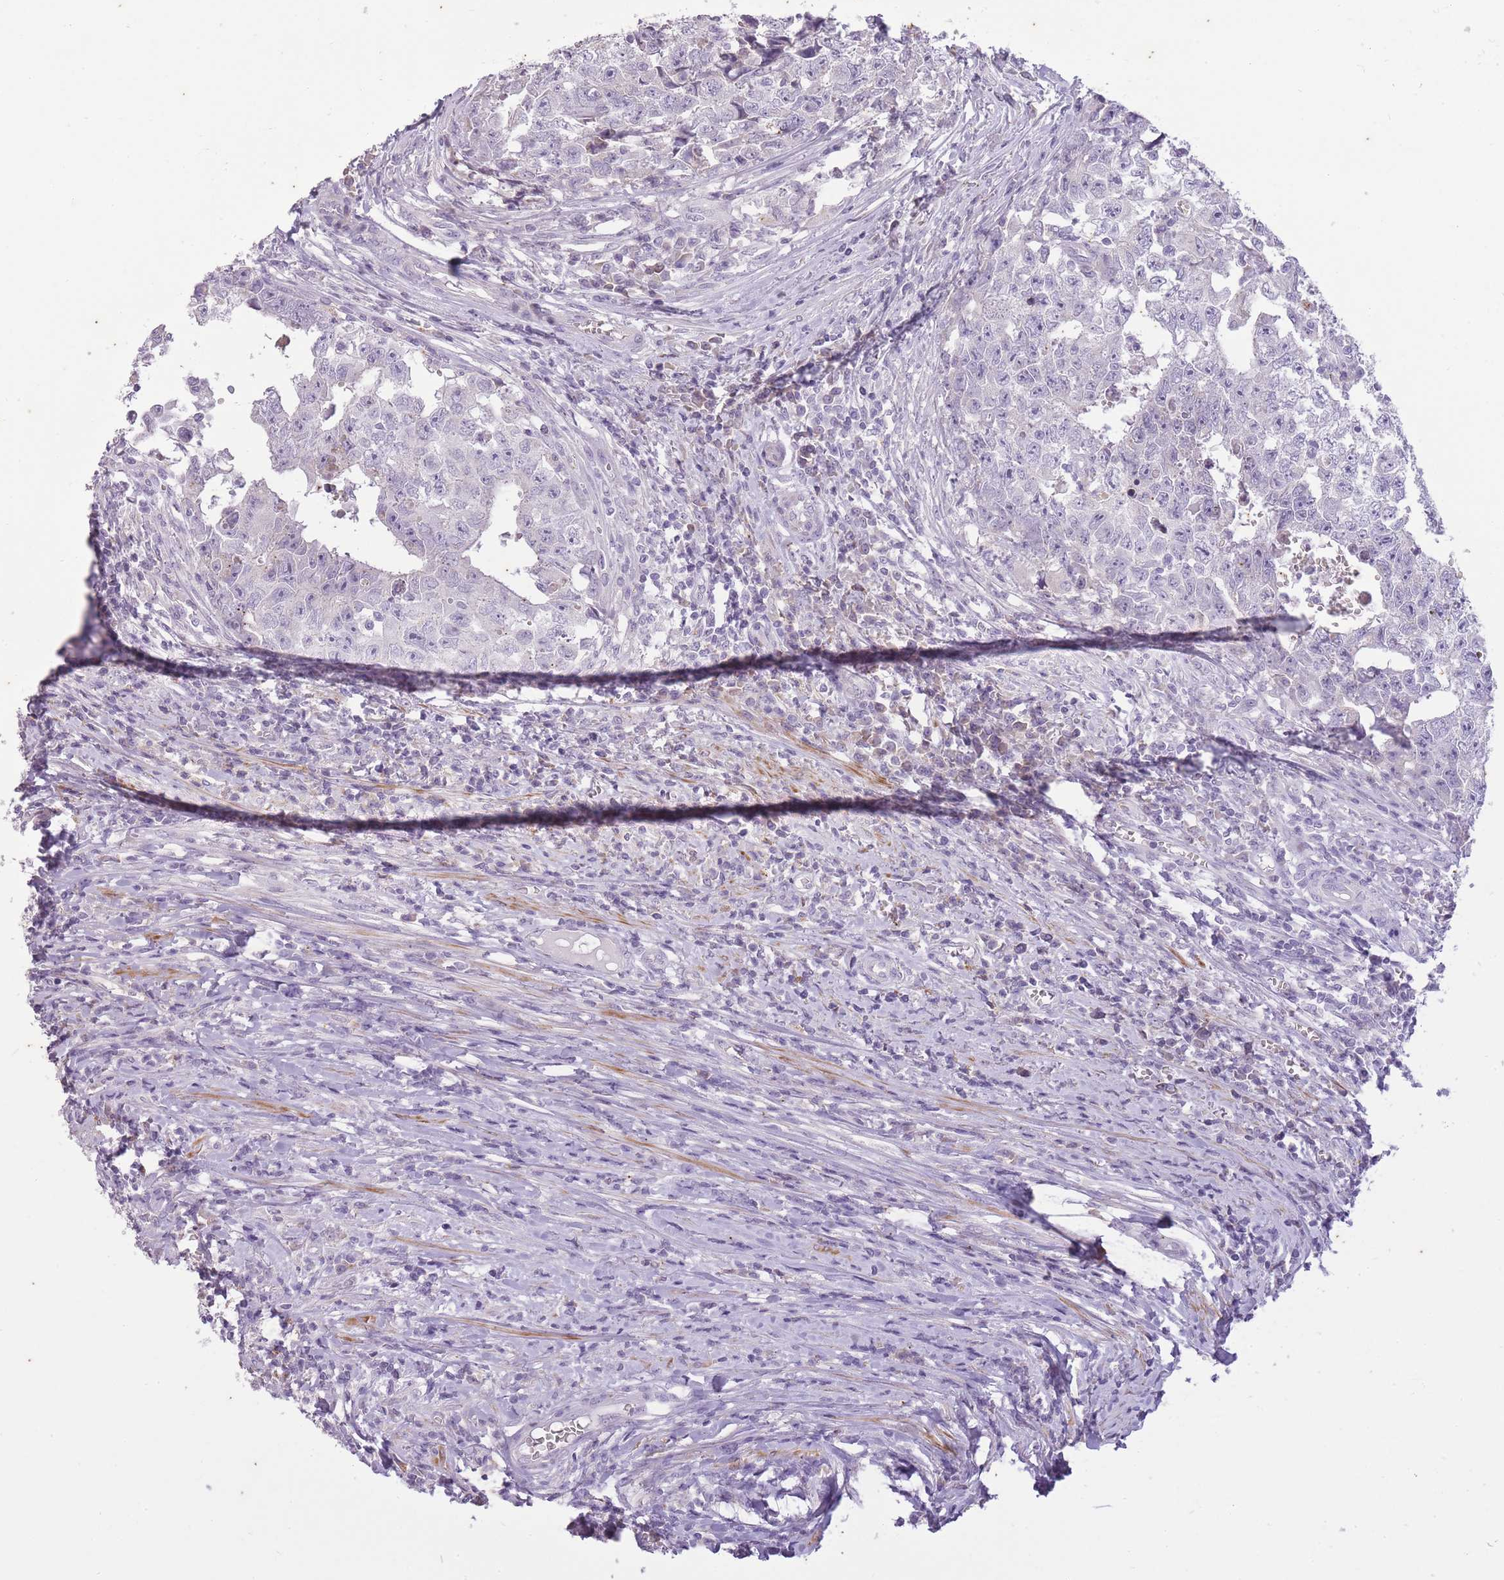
{"staining": {"intensity": "negative", "quantity": "none", "location": "none"}, "tissue": "testis cancer", "cell_type": "Tumor cells", "image_type": "cancer", "snomed": [{"axis": "morphology", "description": "Carcinoma, Embryonal, NOS"}, {"axis": "topography", "description": "Testis"}], "caption": "Testis cancer was stained to show a protein in brown. There is no significant positivity in tumor cells.", "gene": "CNTNAP3", "patient": {"sex": "male", "age": 25}}